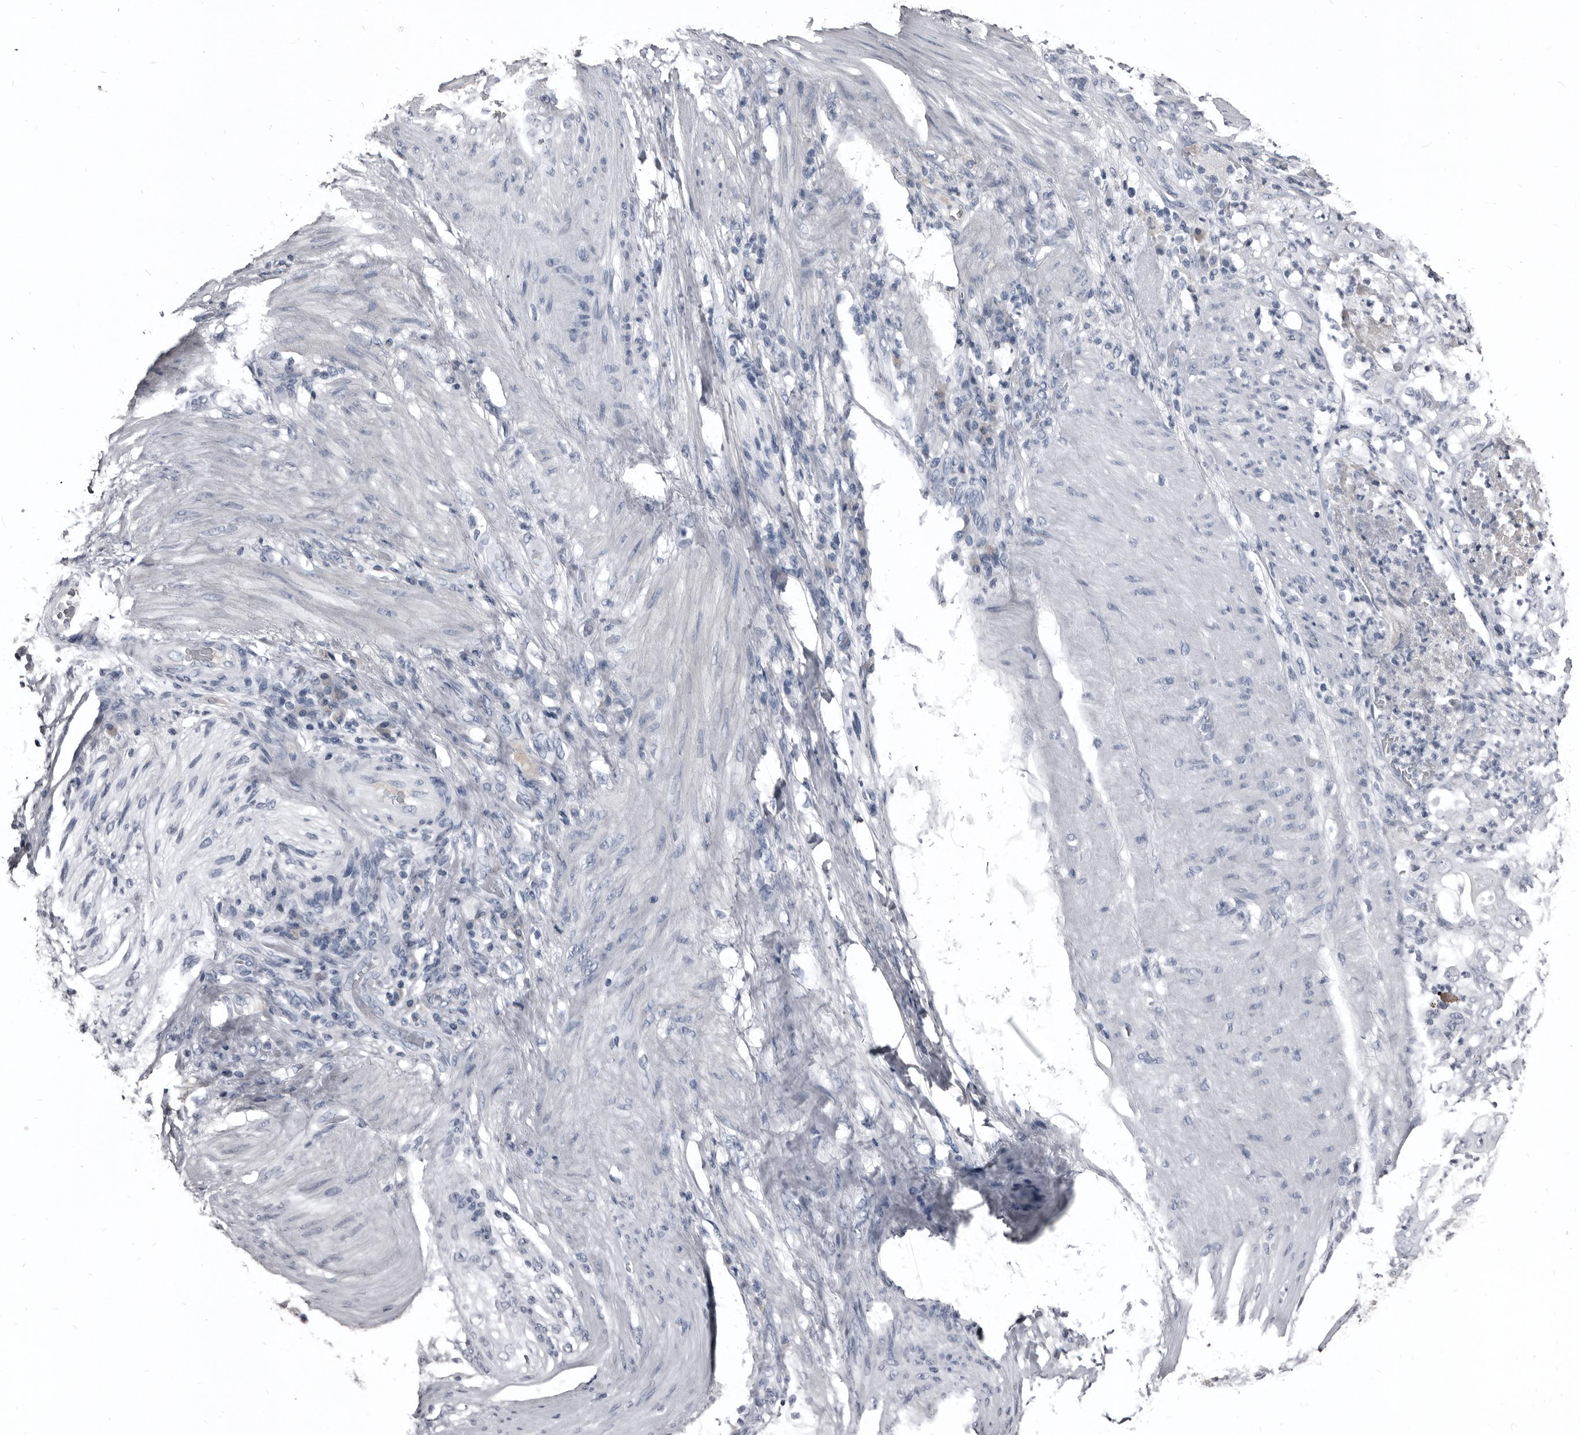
{"staining": {"intensity": "negative", "quantity": "none", "location": "none"}, "tissue": "stomach cancer", "cell_type": "Tumor cells", "image_type": "cancer", "snomed": [{"axis": "morphology", "description": "Adenocarcinoma, NOS"}, {"axis": "topography", "description": "Stomach"}], "caption": "The histopathology image demonstrates no staining of tumor cells in adenocarcinoma (stomach).", "gene": "GREB1", "patient": {"sex": "female", "age": 73}}